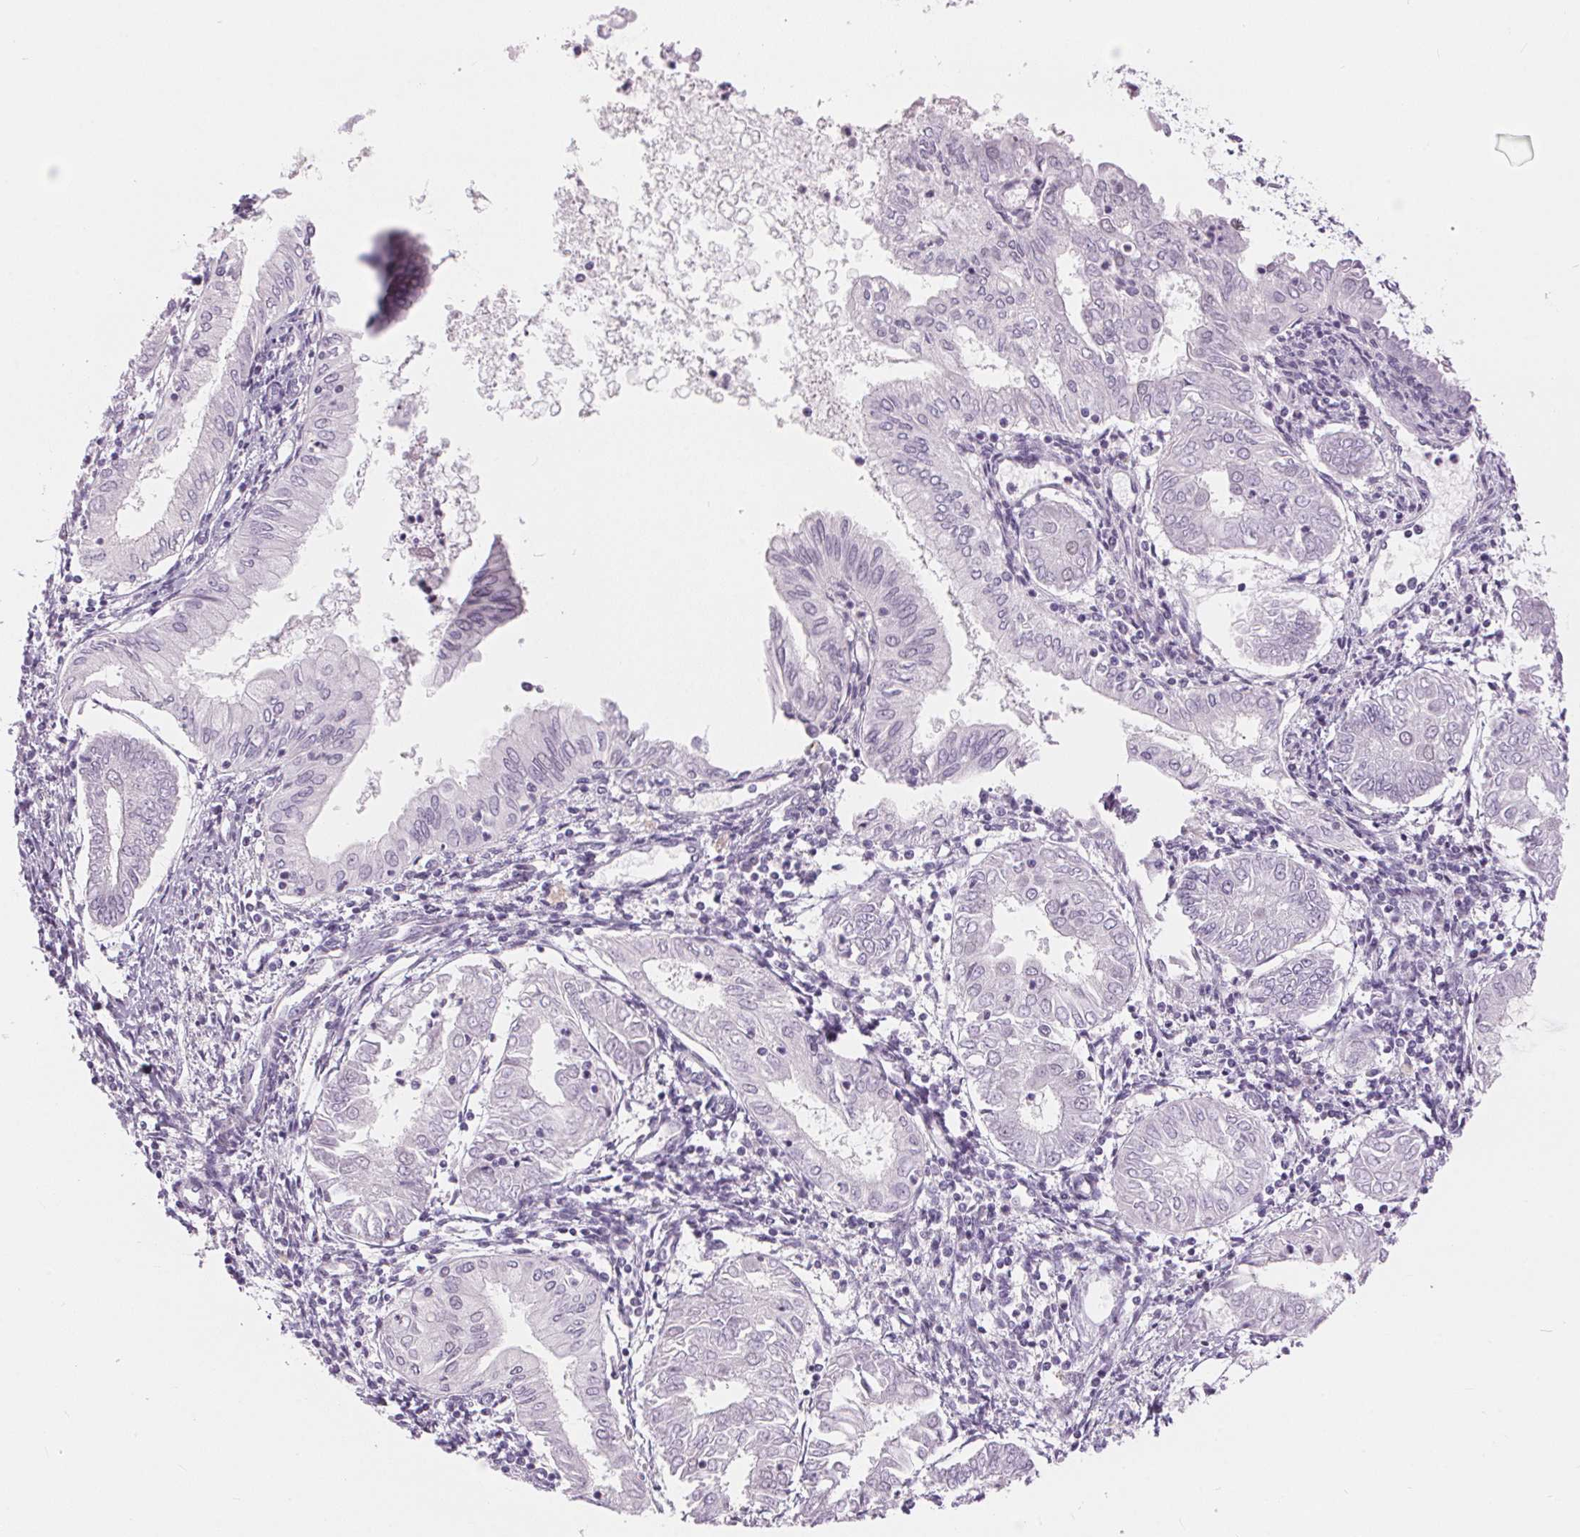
{"staining": {"intensity": "negative", "quantity": "none", "location": "none"}, "tissue": "endometrial cancer", "cell_type": "Tumor cells", "image_type": "cancer", "snomed": [{"axis": "morphology", "description": "Adenocarcinoma, NOS"}, {"axis": "topography", "description": "Endometrium"}], "caption": "This is an immunohistochemistry (IHC) image of adenocarcinoma (endometrial). There is no staining in tumor cells.", "gene": "CADPS", "patient": {"sex": "female", "age": 68}}